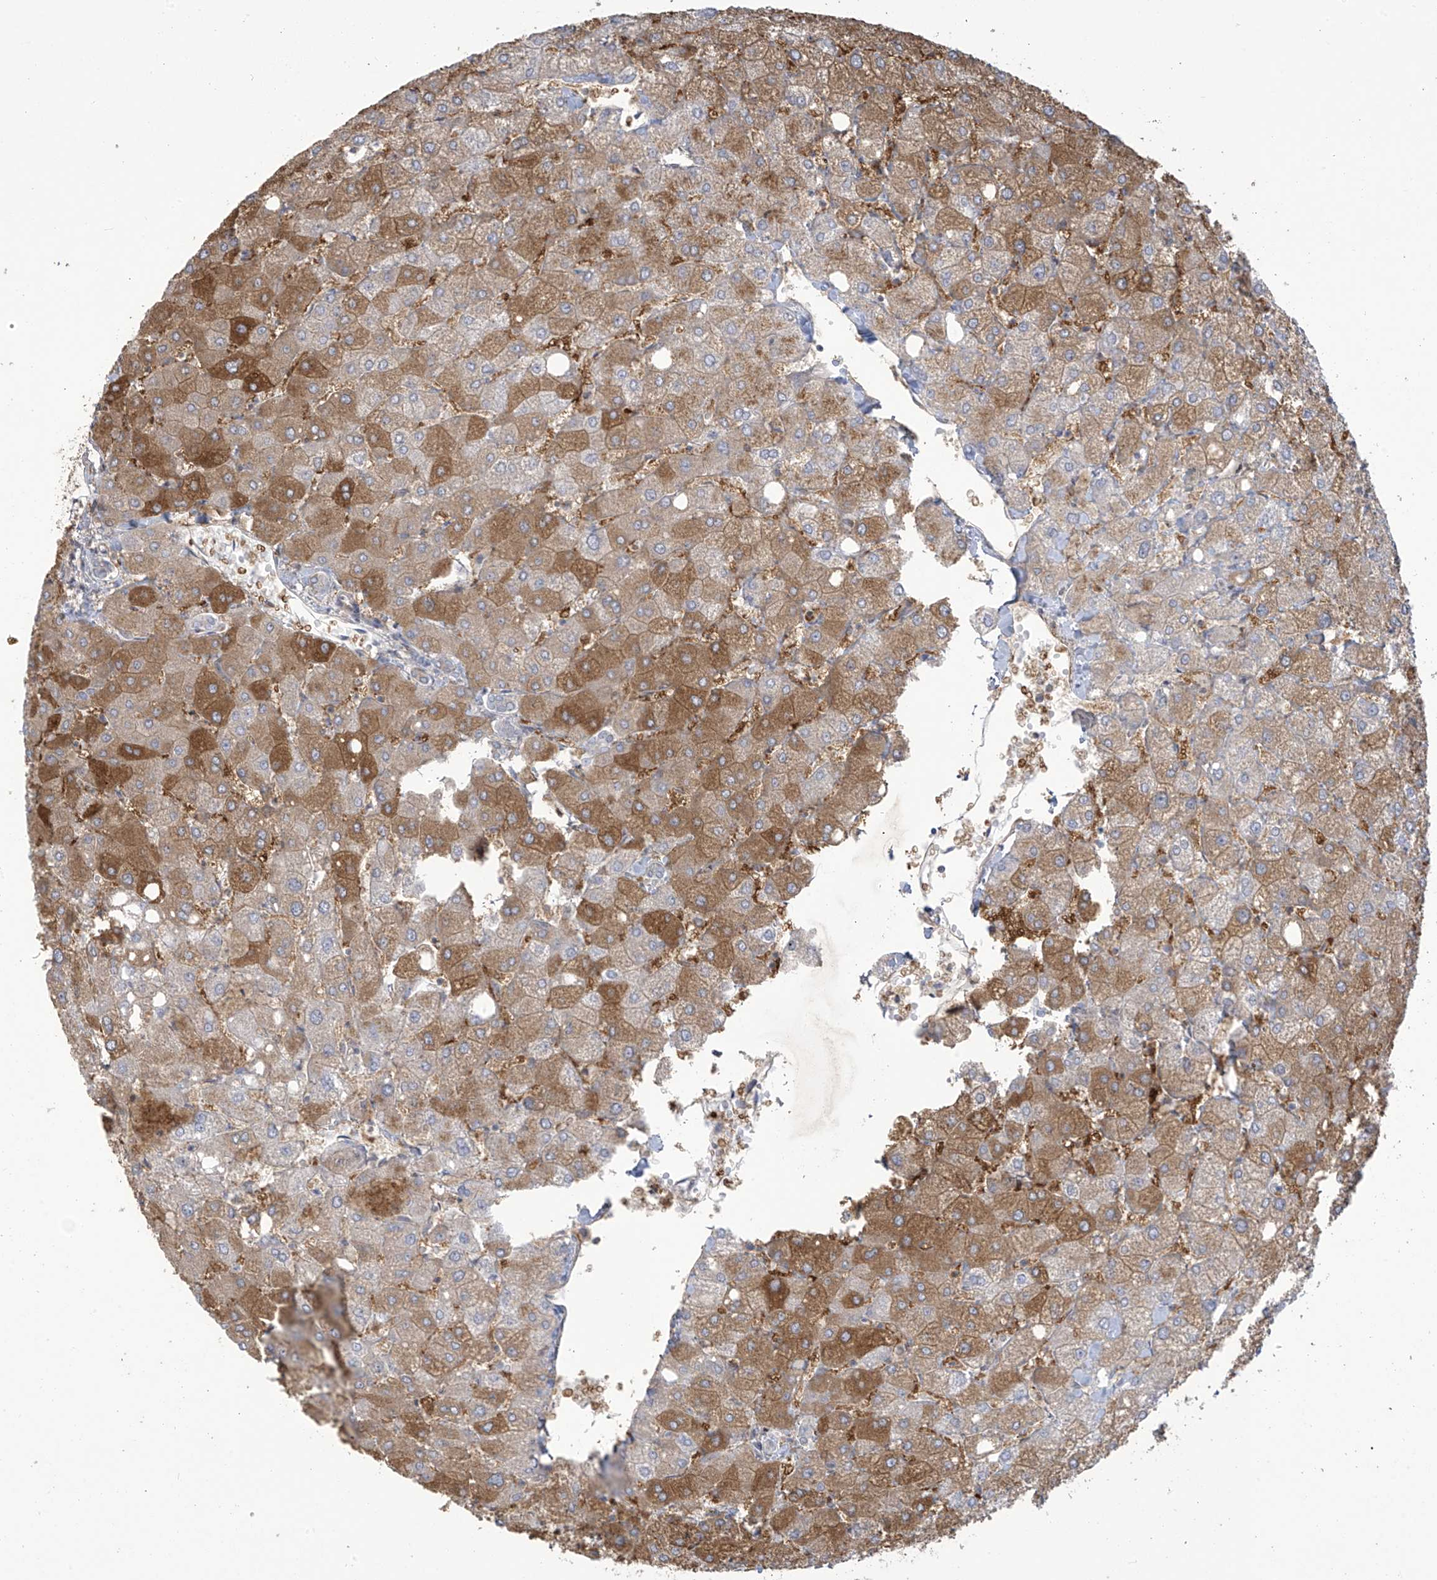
{"staining": {"intensity": "negative", "quantity": "none", "location": "none"}, "tissue": "liver", "cell_type": "Cholangiocytes", "image_type": "normal", "snomed": [{"axis": "morphology", "description": "Normal tissue, NOS"}, {"axis": "topography", "description": "Liver"}], "caption": "Immunohistochemical staining of benign liver reveals no significant positivity in cholangiocytes.", "gene": "TAGAP", "patient": {"sex": "female", "age": 54}}